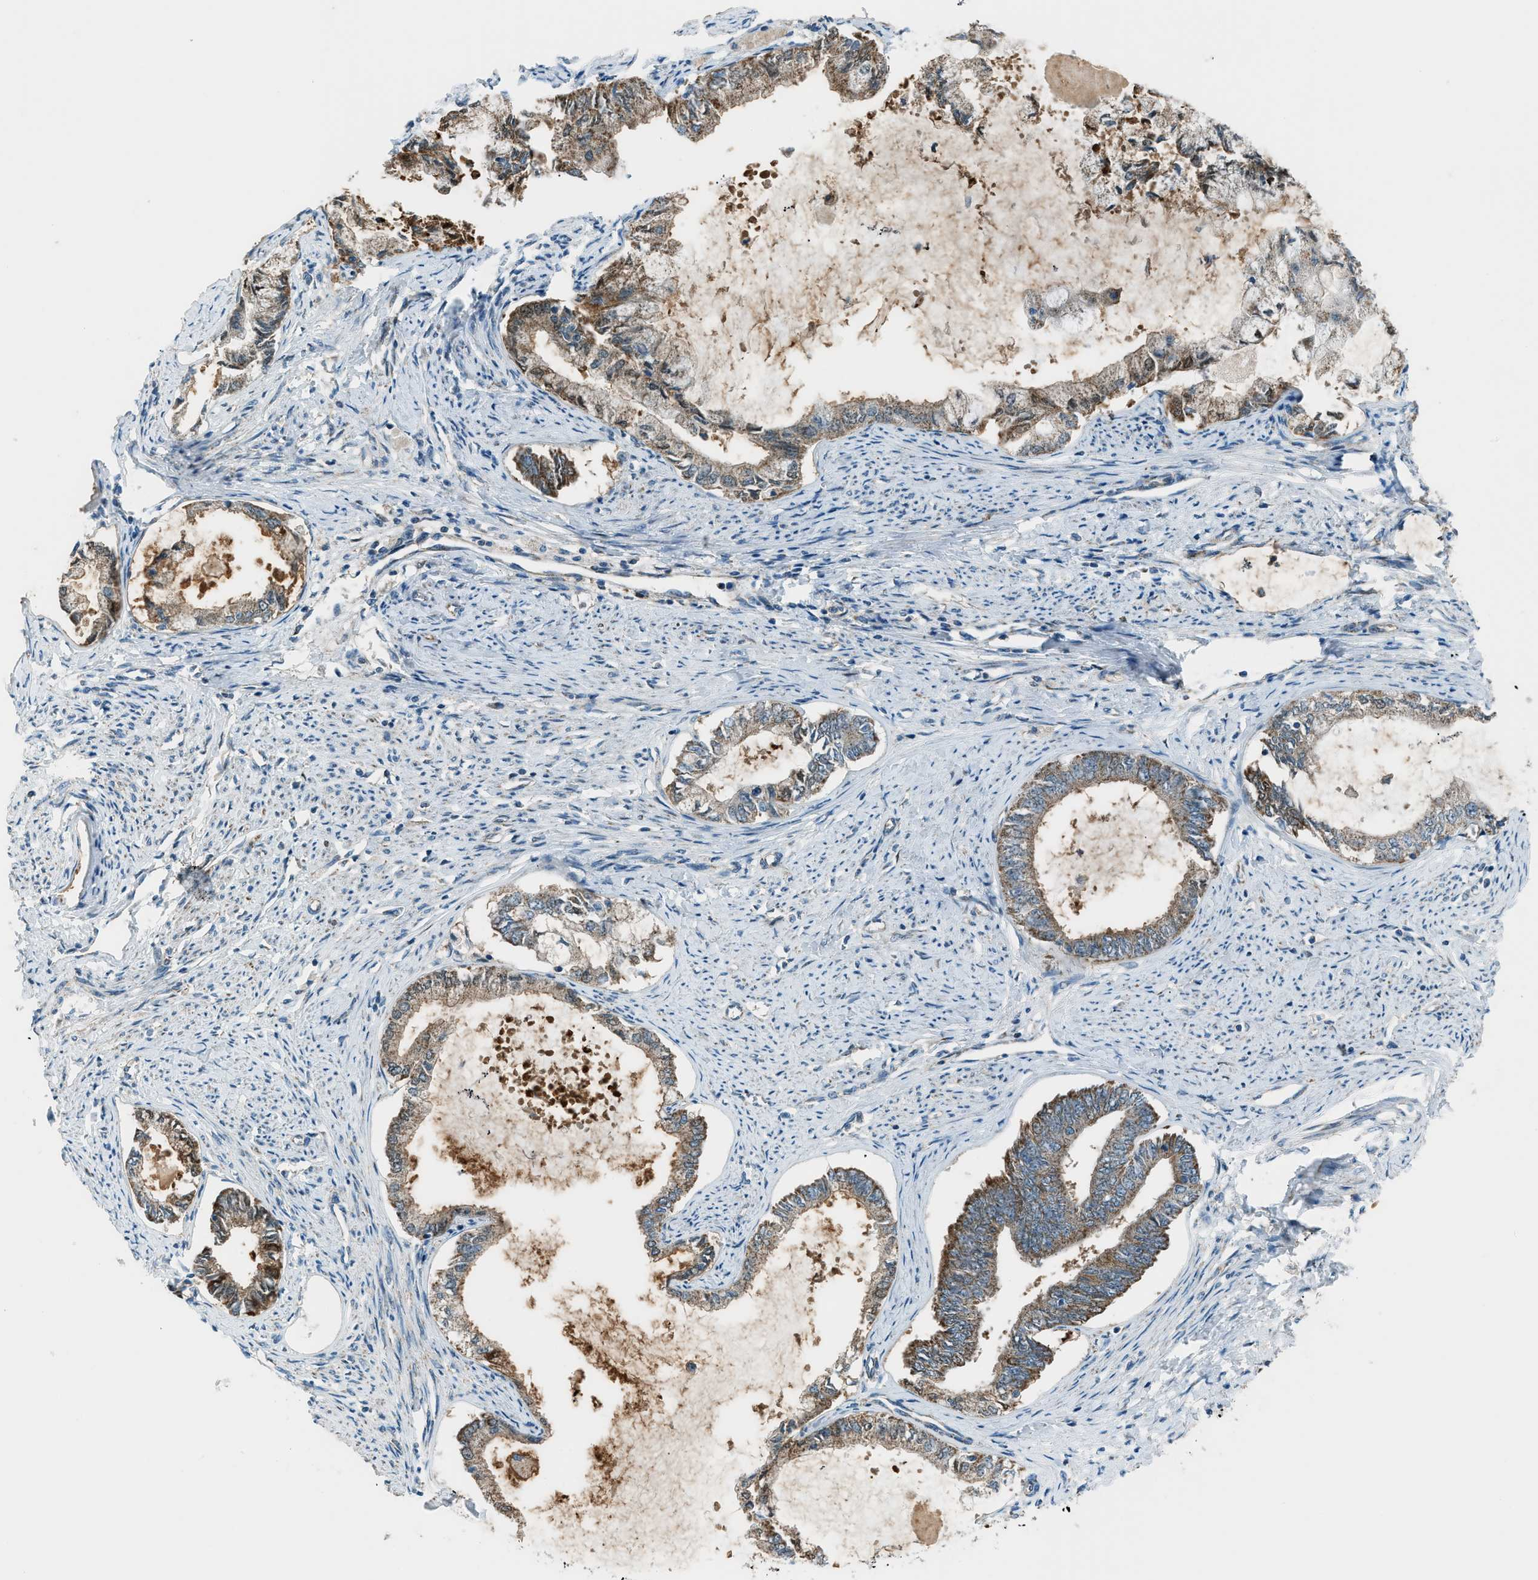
{"staining": {"intensity": "strong", "quantity": "25%-75%", "location": "cytoplasmic/membranous"}, "tissue": "endometrial cancer", "cell_type": "Tumor cells", "image_type": "cancer", "snomed": [{"axis": "morphology", "description": "Adenocarcinoma, NOS"}, {"axis": "topography", "description": "Endometrium"}], "caption": "The photomicrograph reveals staining of endometrial cancer (adenocarcinoma), revealing strong cytoplasmic/membranous protein positivity (brown color) within tumor cells. The protein is shown in brown color, while the nuclei are stained blue.", "gene": "PIGG", "patient": {"sex": "female", "age": 86}}